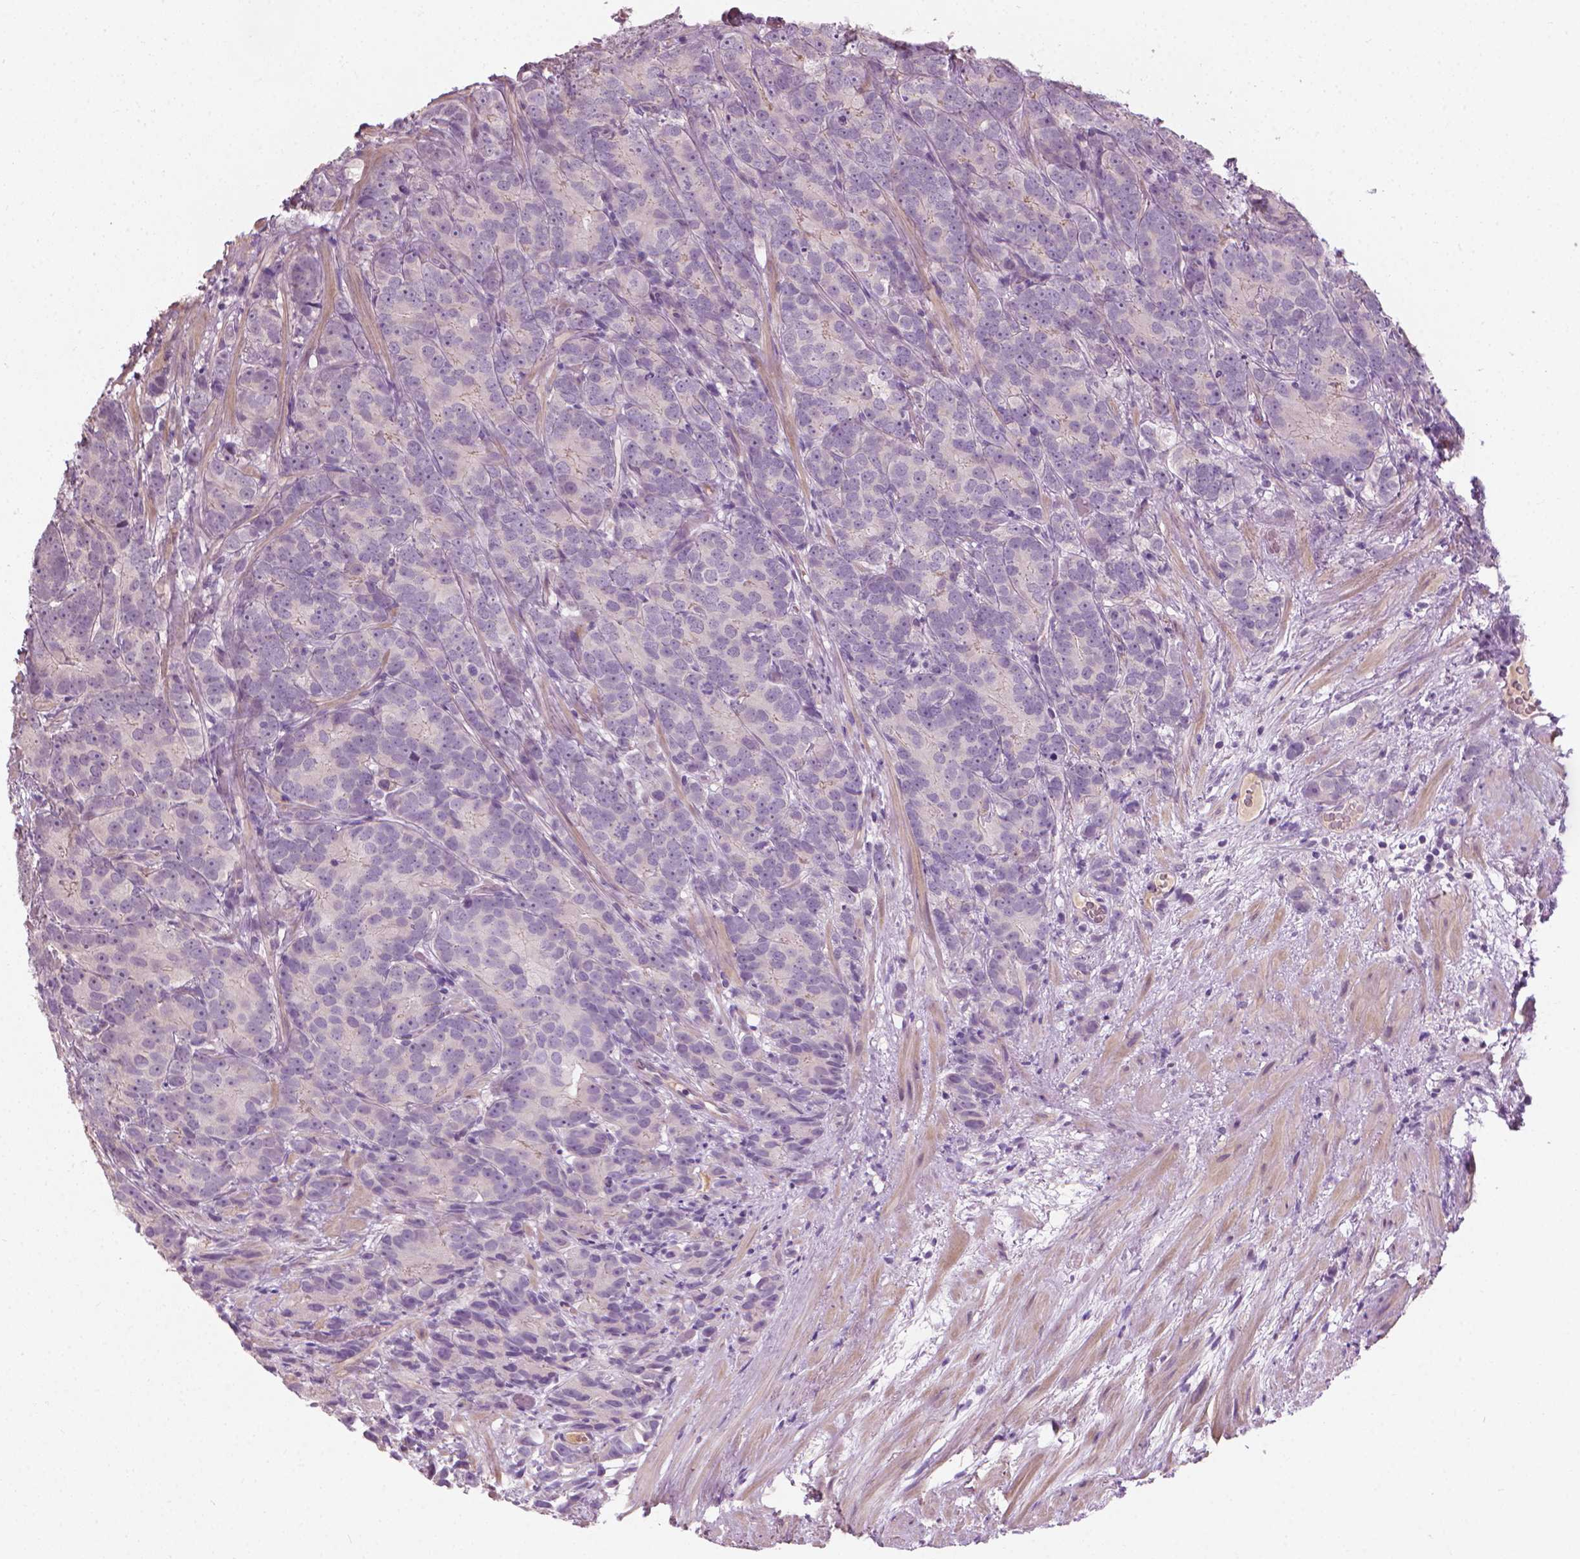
{"staining": {"intensity": "negative", "quantity": "none", "location": "none"}, "tissue": "prostate cancer", "cell_type": "Tumor cells", "image_type": "cancer", "snomed": [{"axis": "morphology", "description": "Adenocarcinoma, High grade"}, {"axis": "topography", "description": "Prostate"}], "caption": "Immunohistochemistry image of human prostate cancer (adenocarcinoma (high-grade)) stained for a protein (brown), which exhibits no positivity in tumor cells.", "gene": "SAXO2", "patient": {"sex": "male", "age": 90}}